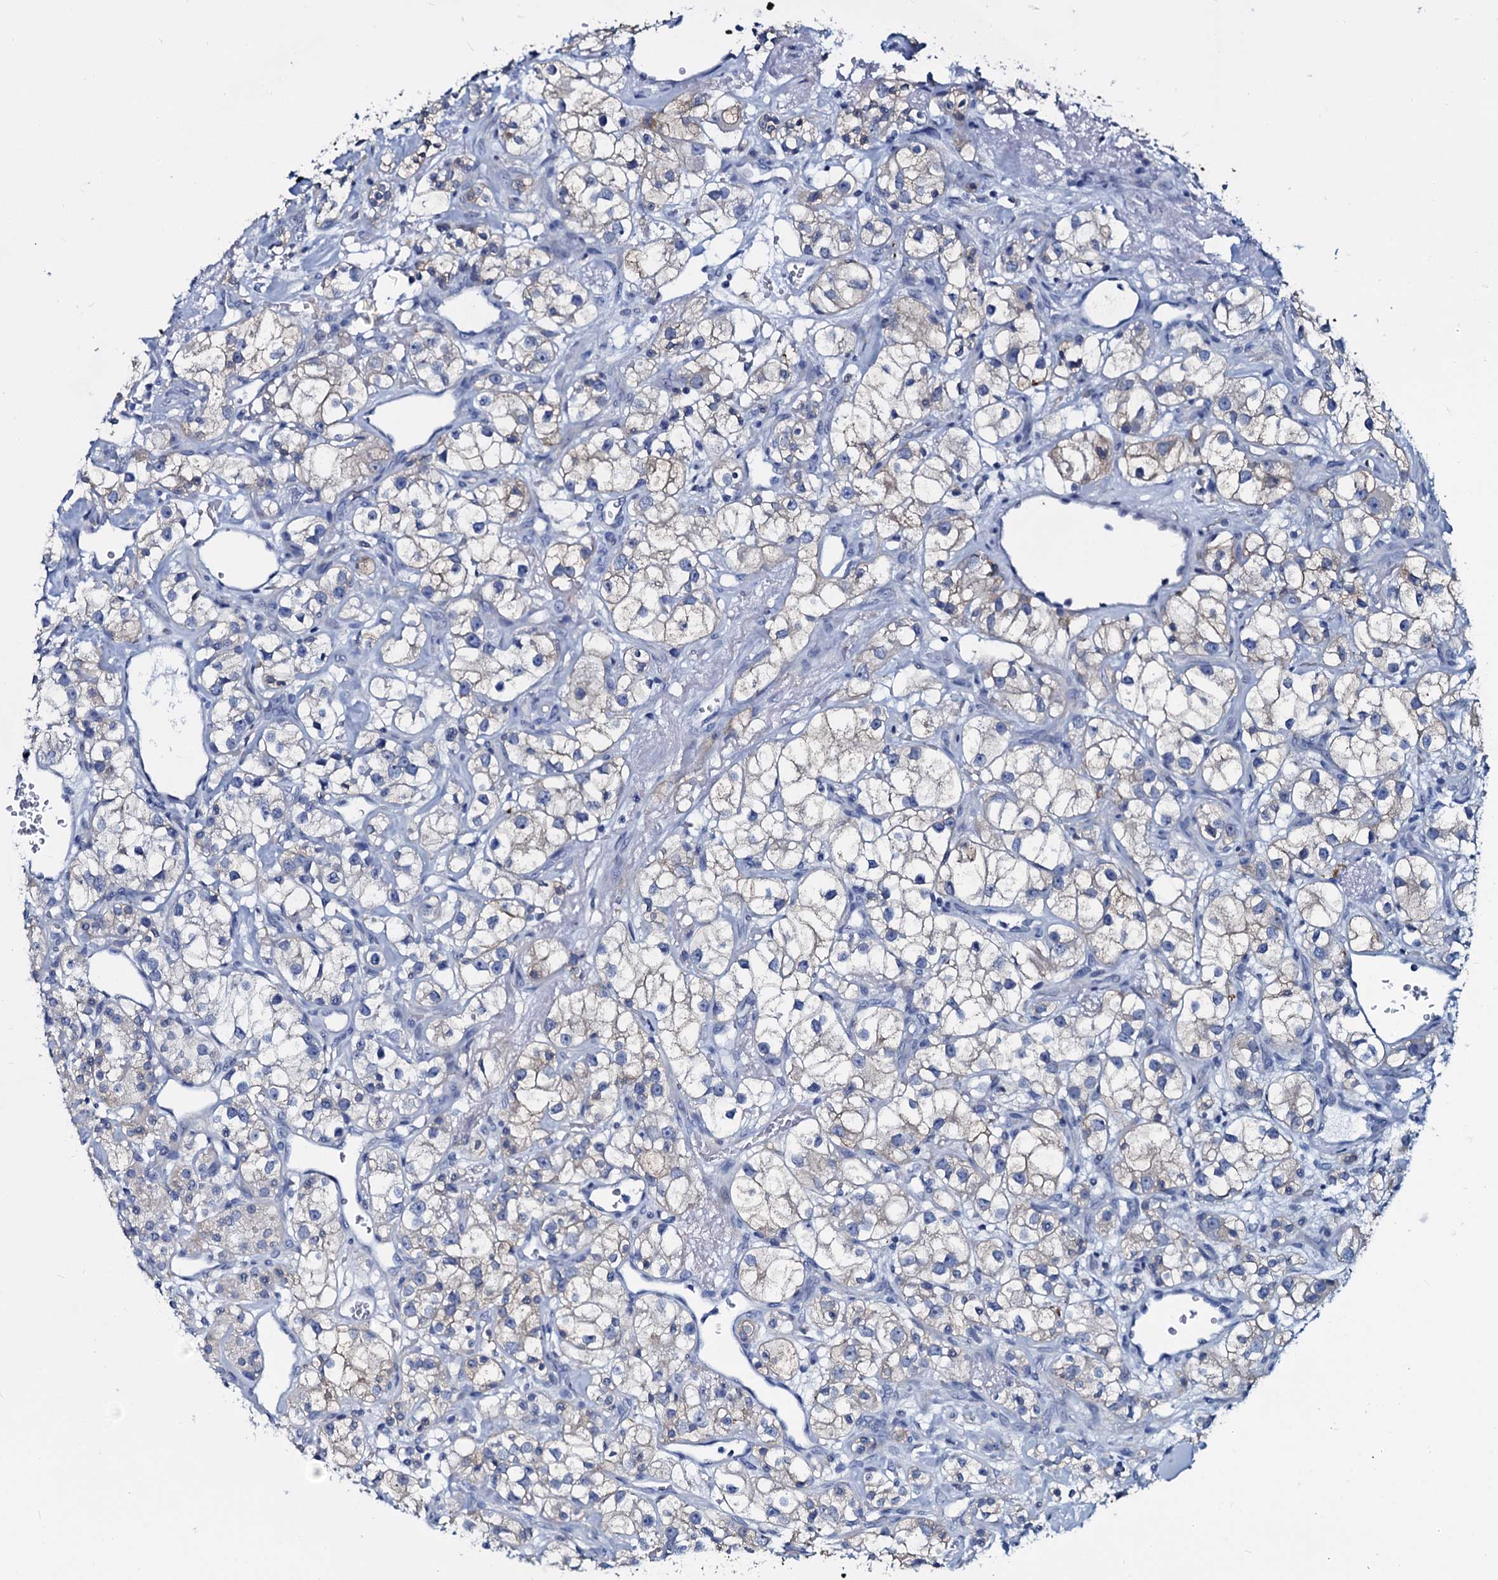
{"staining": {"intensity": "weak", "quantity": "<25%", "location": "cytoplasmic/membranous"}, "tissue": "renal cancer", "cell_type": "Tumor cells", "image_type": "cancer", "snomed": [{"axis": "morphology", "description": "Adenocarcinoma, NOS"}, {"axis": "topography", "description": "Kidney"}], "caption": "DAB immunohistochemical staining of human adenocarcinoma (renal) exhibits no significant expression in tumor cells.", "gene": "SLC4A7", "patient": {"sex": "male", "age": 77}}